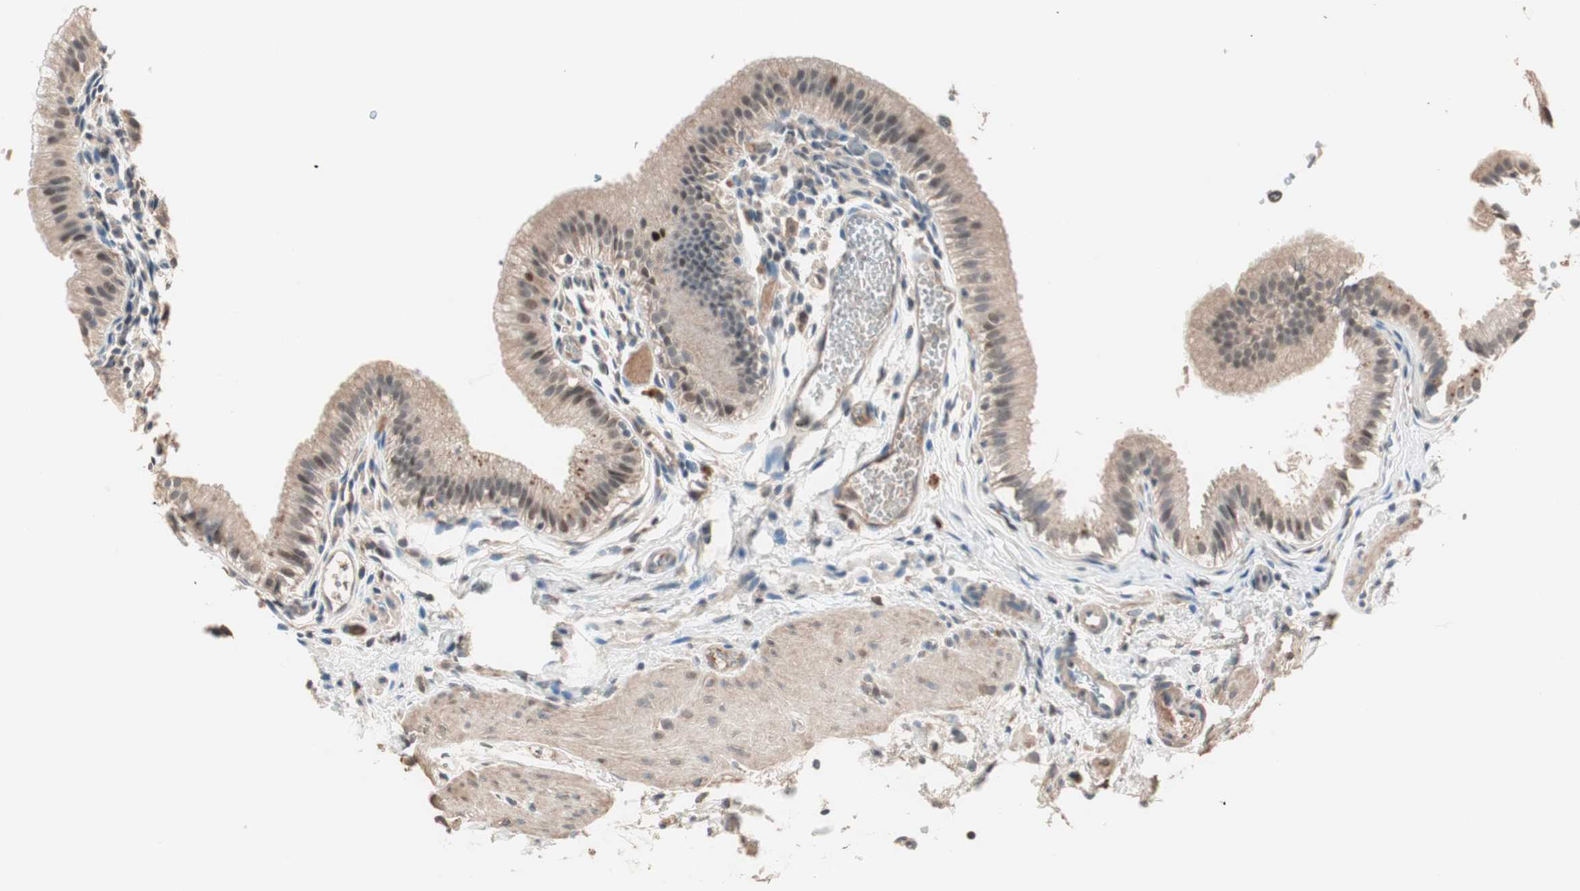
{"staining": {"intensity": "moderate", "quantity": ">75%", "location": "cytoplasmic/membranous,nuclear"}, "tissue": "gallbladder", "cell_type": "Glandular cells", "image_type": "normal", "snomed": [{"axis": "morphology", "description": "Normal tissue, NOS"}, {"axis": "topography", "description": "Gallbladder"}], "caption": "Immunohistochemistry (DAB) staining of normal human gallbladder shows moderate cytoplasmic/membranous,nuclear protein expression in approximately >75% of glandular cells. (IHC, brightfield microscopy, high magnification).", "gene": "NFRKB", "patient": {"sex": "female", "age": 26}}